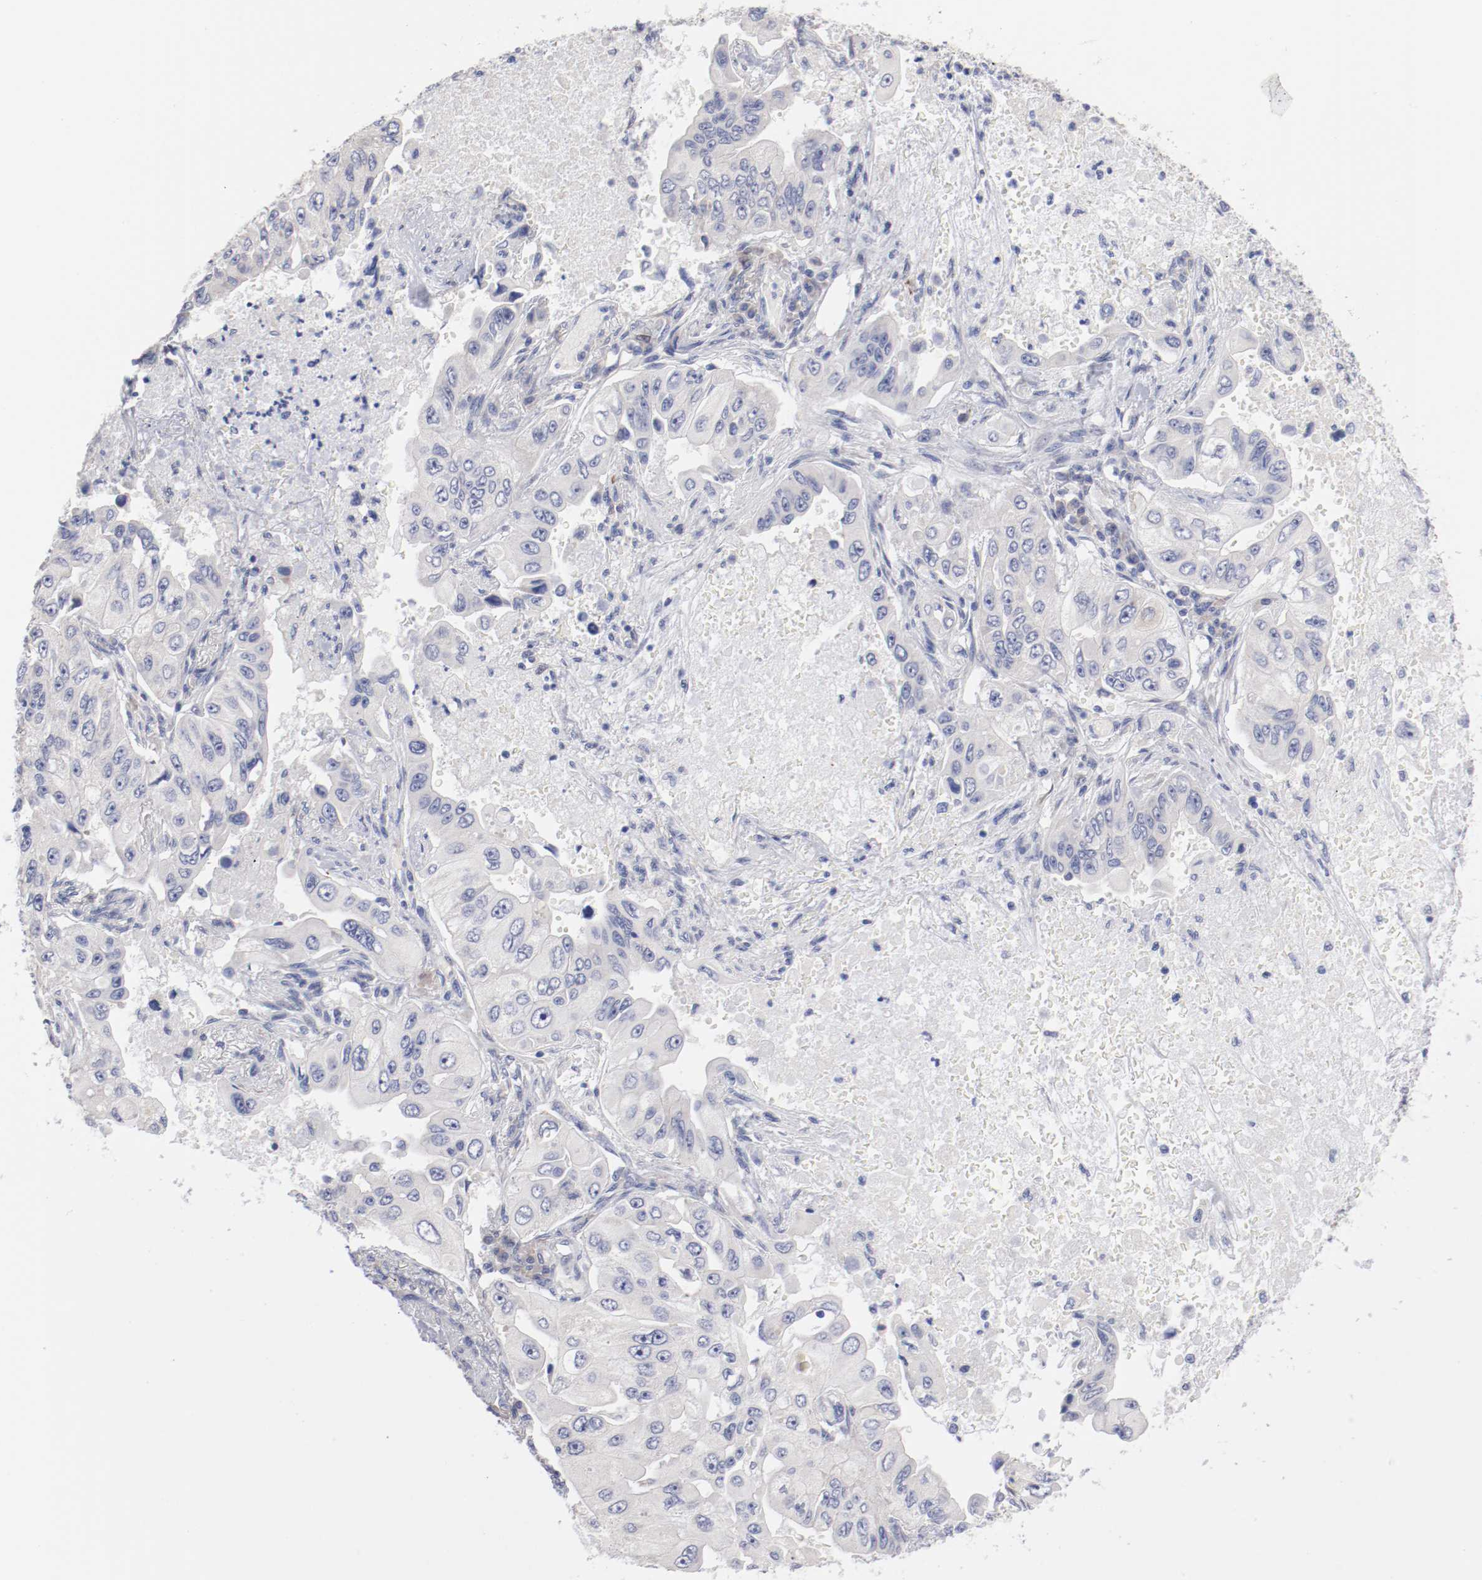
{"staining": {"intensity": "negative", "quantity": "none", "location": "none"}, "tissue": "lung cancer", "cell_type": "Tumor cells", "image_type": "cancer", "snomed": [{"axis": "morphology", "description": "Adenocarcinoma, NOS"}, {"axis": "topography", "description": "Lung"}], "caption": "A photomicrograph of human lung cancer is negative for staining in tumor cells.", "gene": "CPE", "patient": {"sex": "male", "age": 84}}